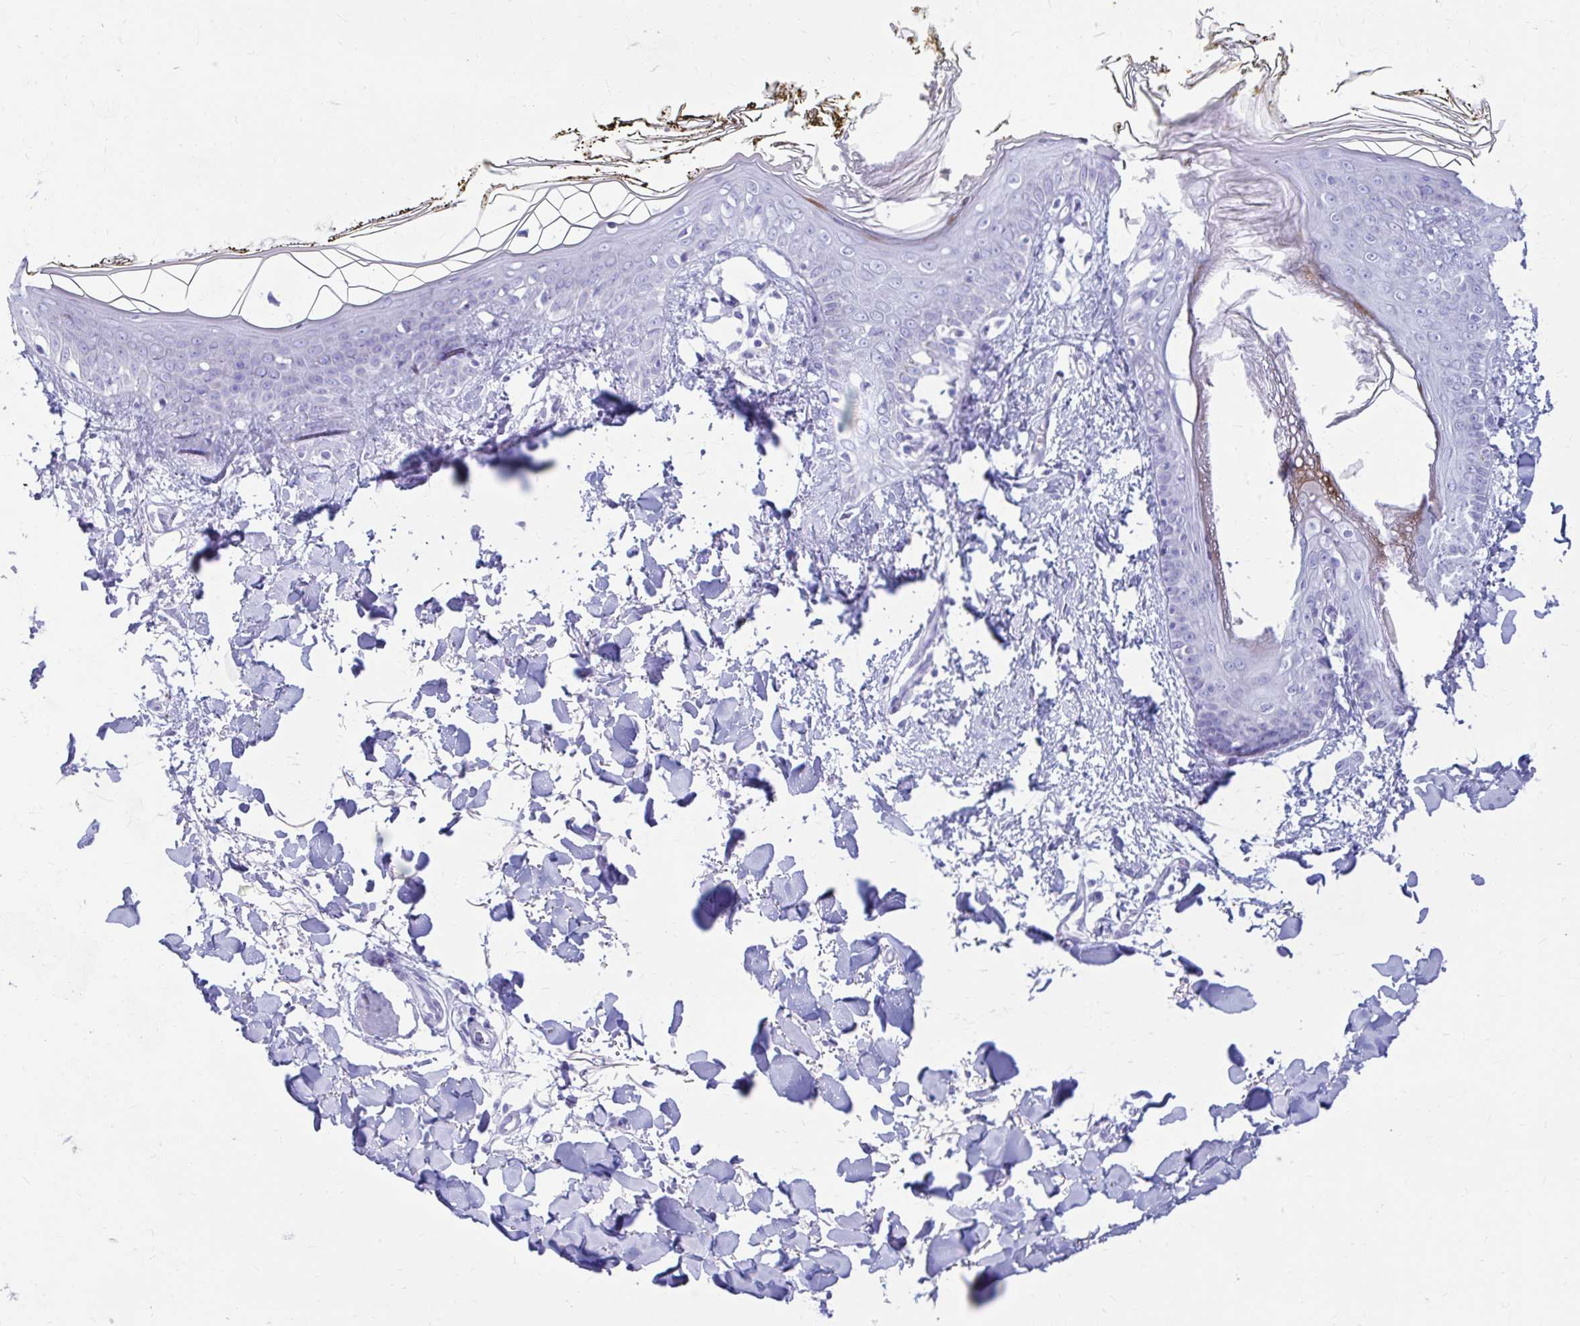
{"staining": {"intensity": "negative", "quantity": "none", "location": "none"}, "tissue": "skin", "cell_type": "Fibroblasts", "image_type": "normal", "snomed": [{"axis": "morphology", "description": "Normal tissue, NOS"}, {"axis": "topography", "description": "Skin"}], "caption": "Protein analysis of unremarkable skin shows no significant expression in fibroblasts. (Immunohistochemistry, brightfield microscopy, high magnification).", "gene": "NSG2", "patient": {"sex": "female", "age": 34}}